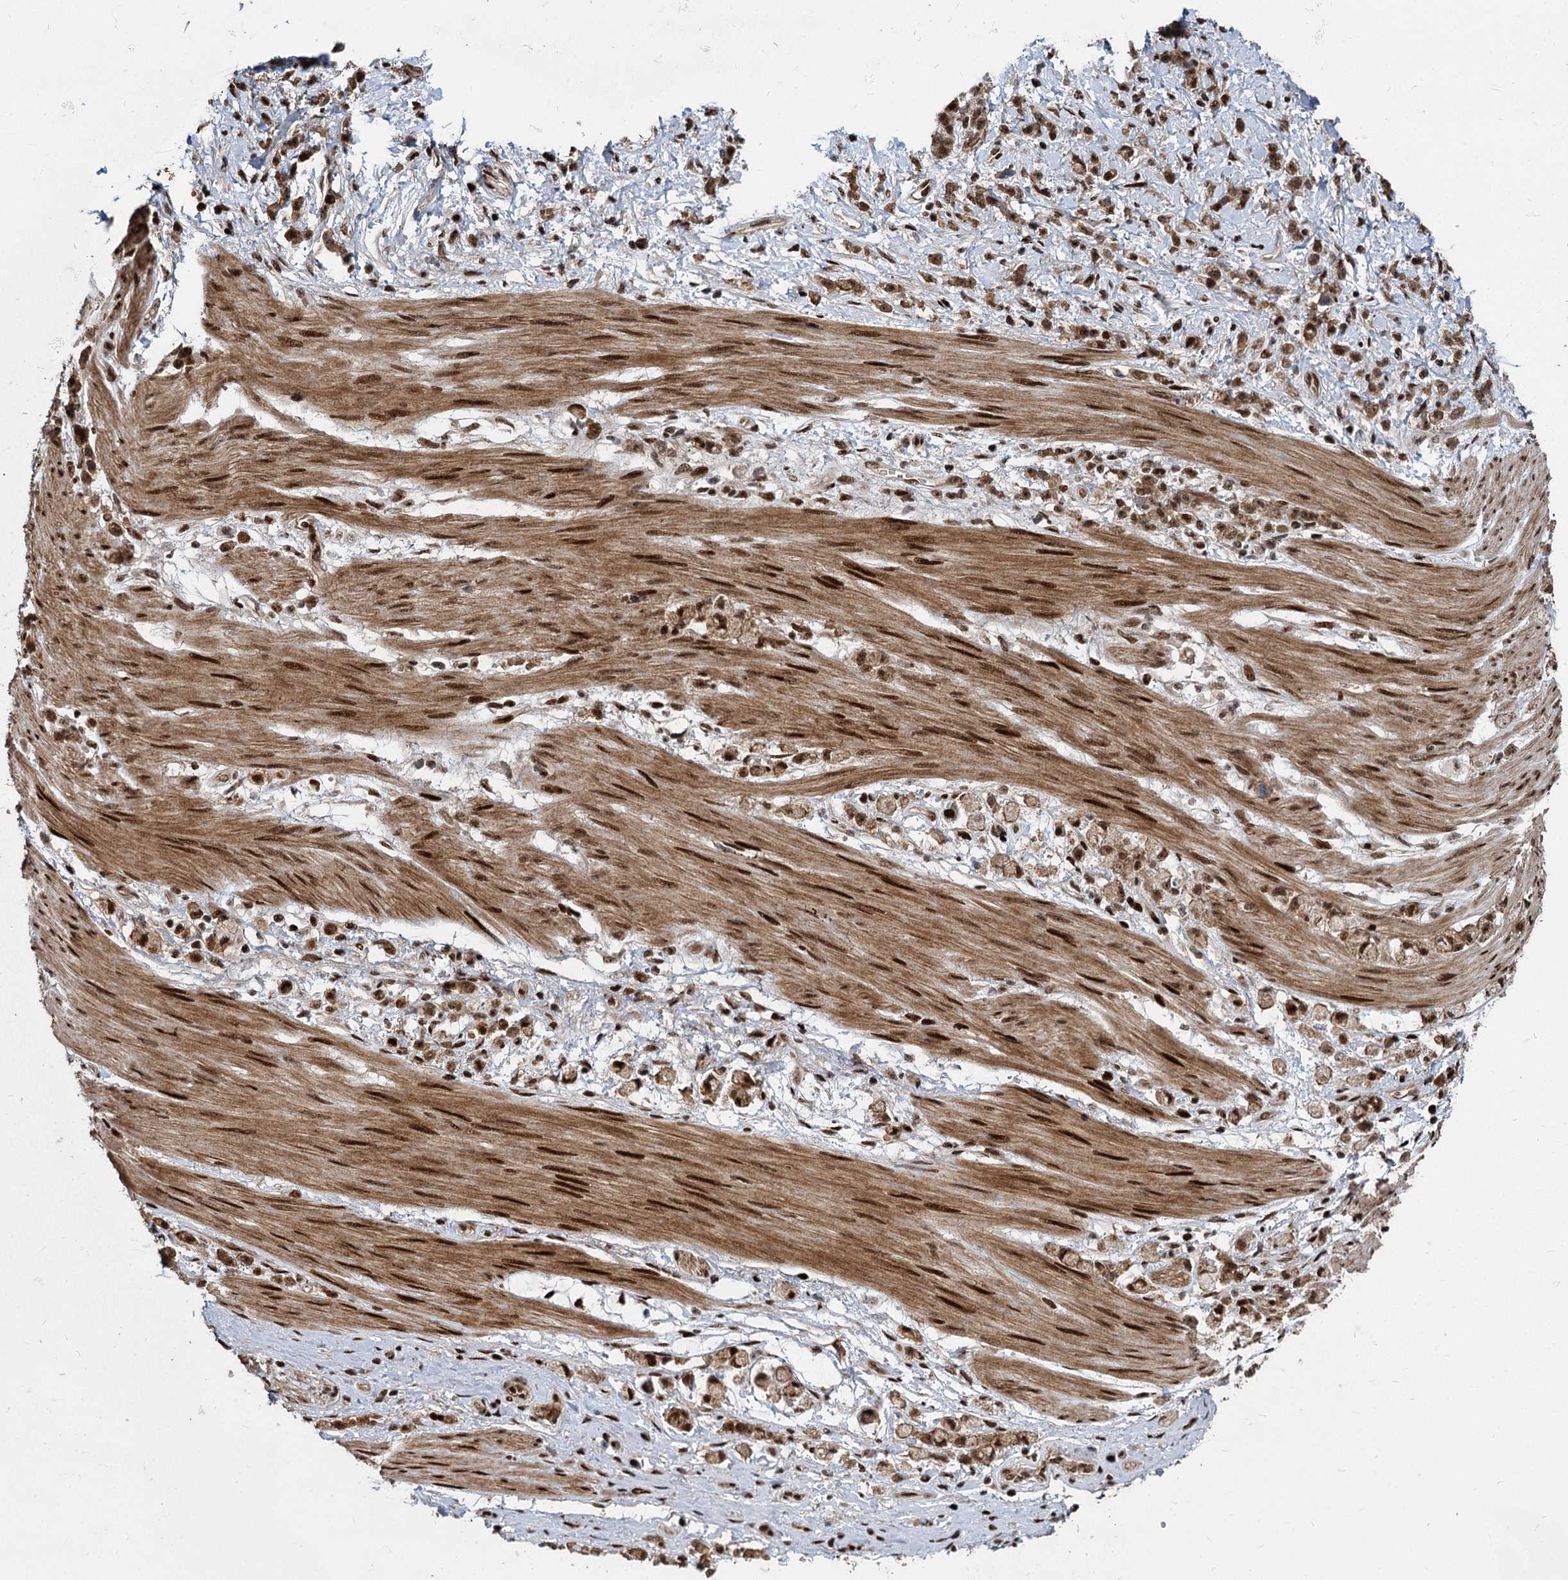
{"staining": {"intensity": "moderate", "quantity": ">75%", "location": "cytoplasmic/membranous,nuclear"}, "tissue": "stomach cancer", "cell_type": "Tumor cells", "image_type": "cancer", "snomed": [{"axis": "morphology", "description": "Adenocarcinoma, NOS"}, {"axis": "topography", "description": "Stomach"}], "caption": "Stomach adenocarcinoma tissue shows moderate cytoplasmic/membranous and nuclear staining in approximately >75% of tumor cells", "gene": "ANKRD49", "patient": {"sex": "female", "age": 60}}